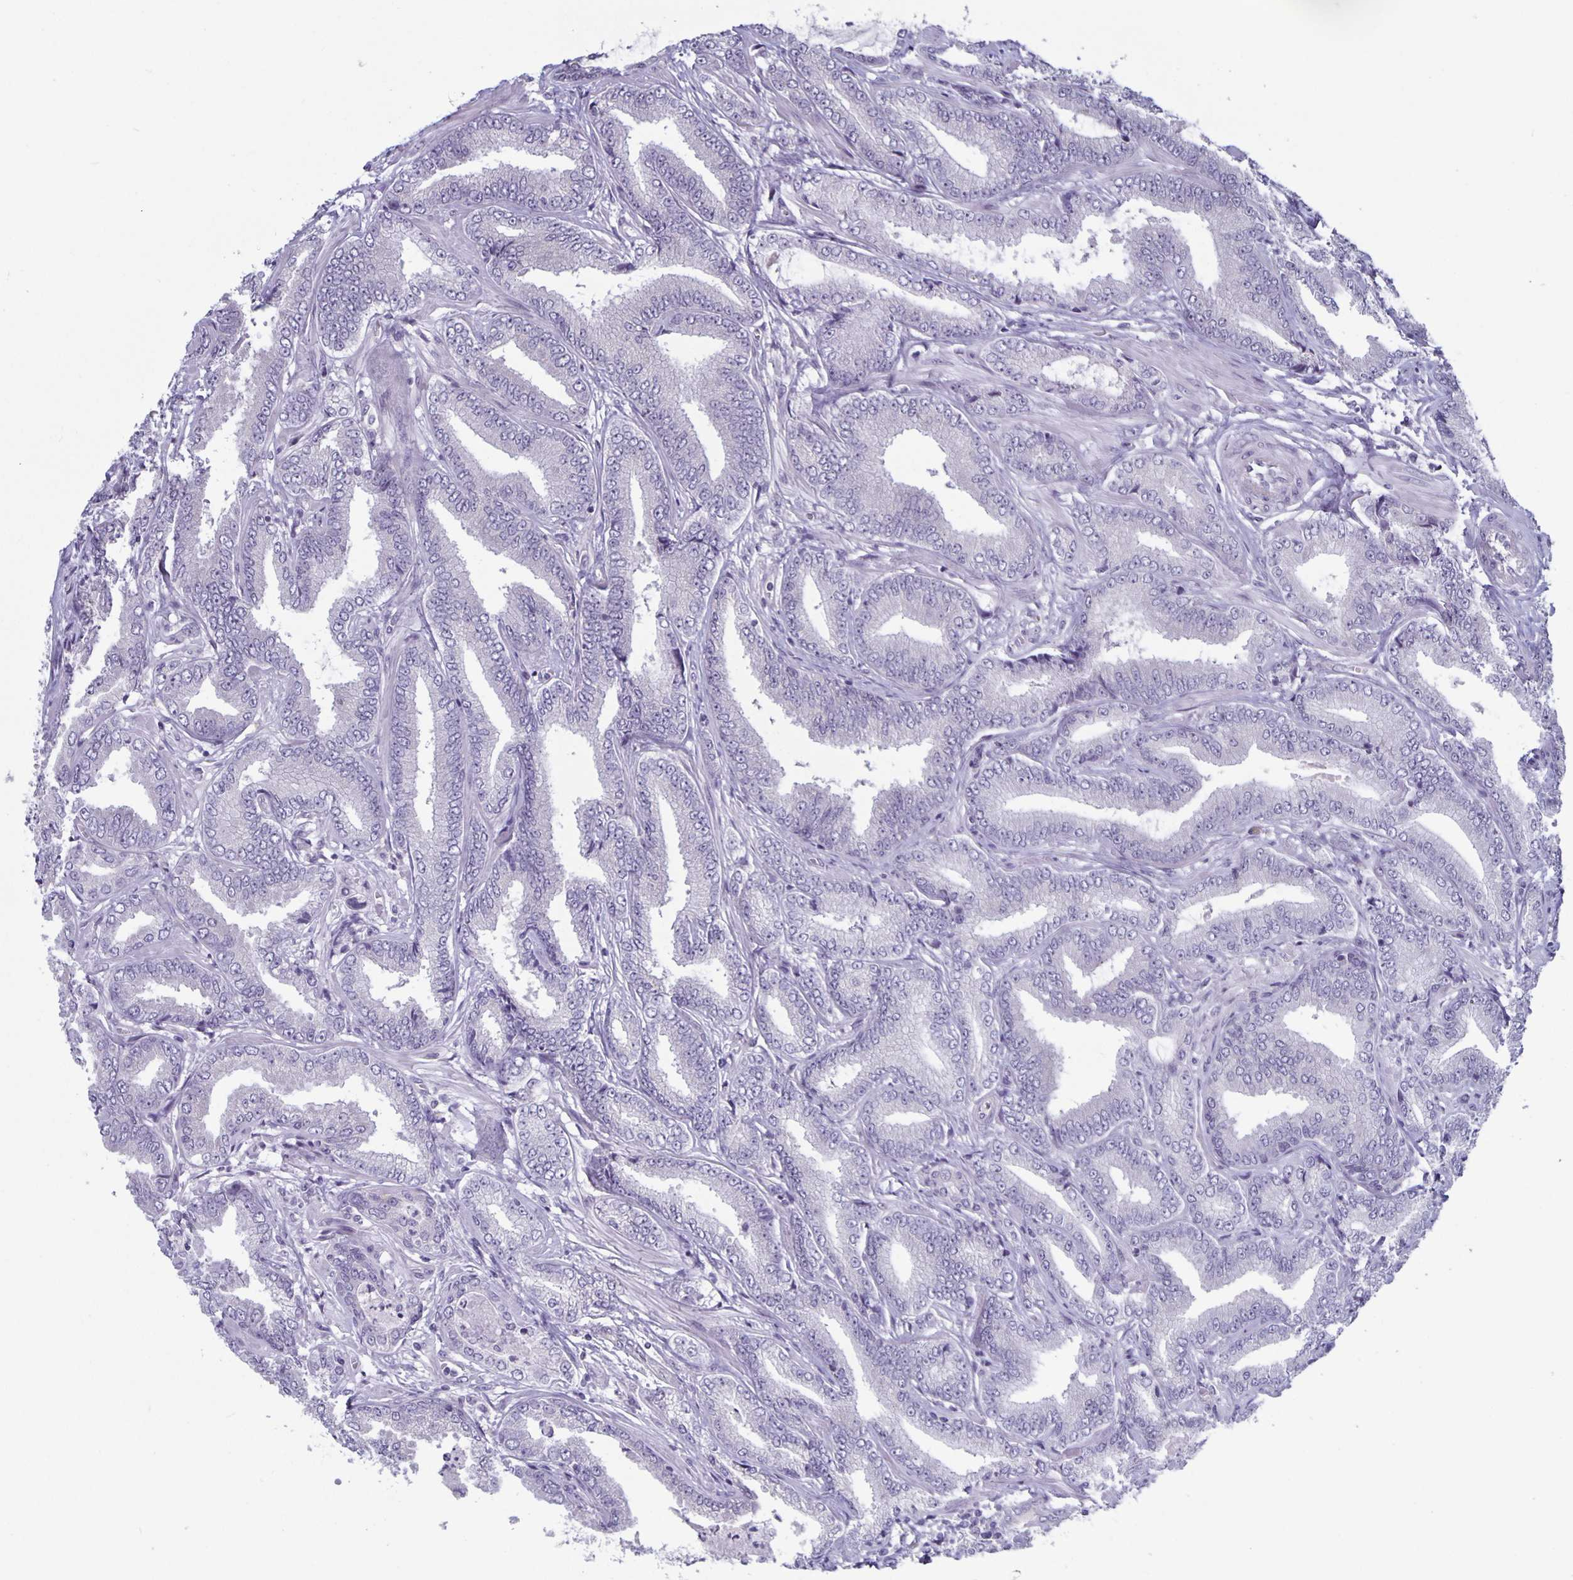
{"staining": {"intensity": "negative", "quantity": "none", "location": "none"}, "tissue": "prostate cancer", "cell_type": "Tumor cells", "image_type": "cancer", "snomed": [{"axis": "morphology", "description": "Adenocarcinoma, Low grade"}, {"axis": "topography", "description": "Prostate"}], "caption": "Tumor cells show no significant expression in prostate cancer (adenocarcinoma (low-grade)). (Immunohistochemistry (ihc), brightfield microscopy, high magnification).", "gene": "PLCB3", "patient": {"sex": "male", "age": 55}}